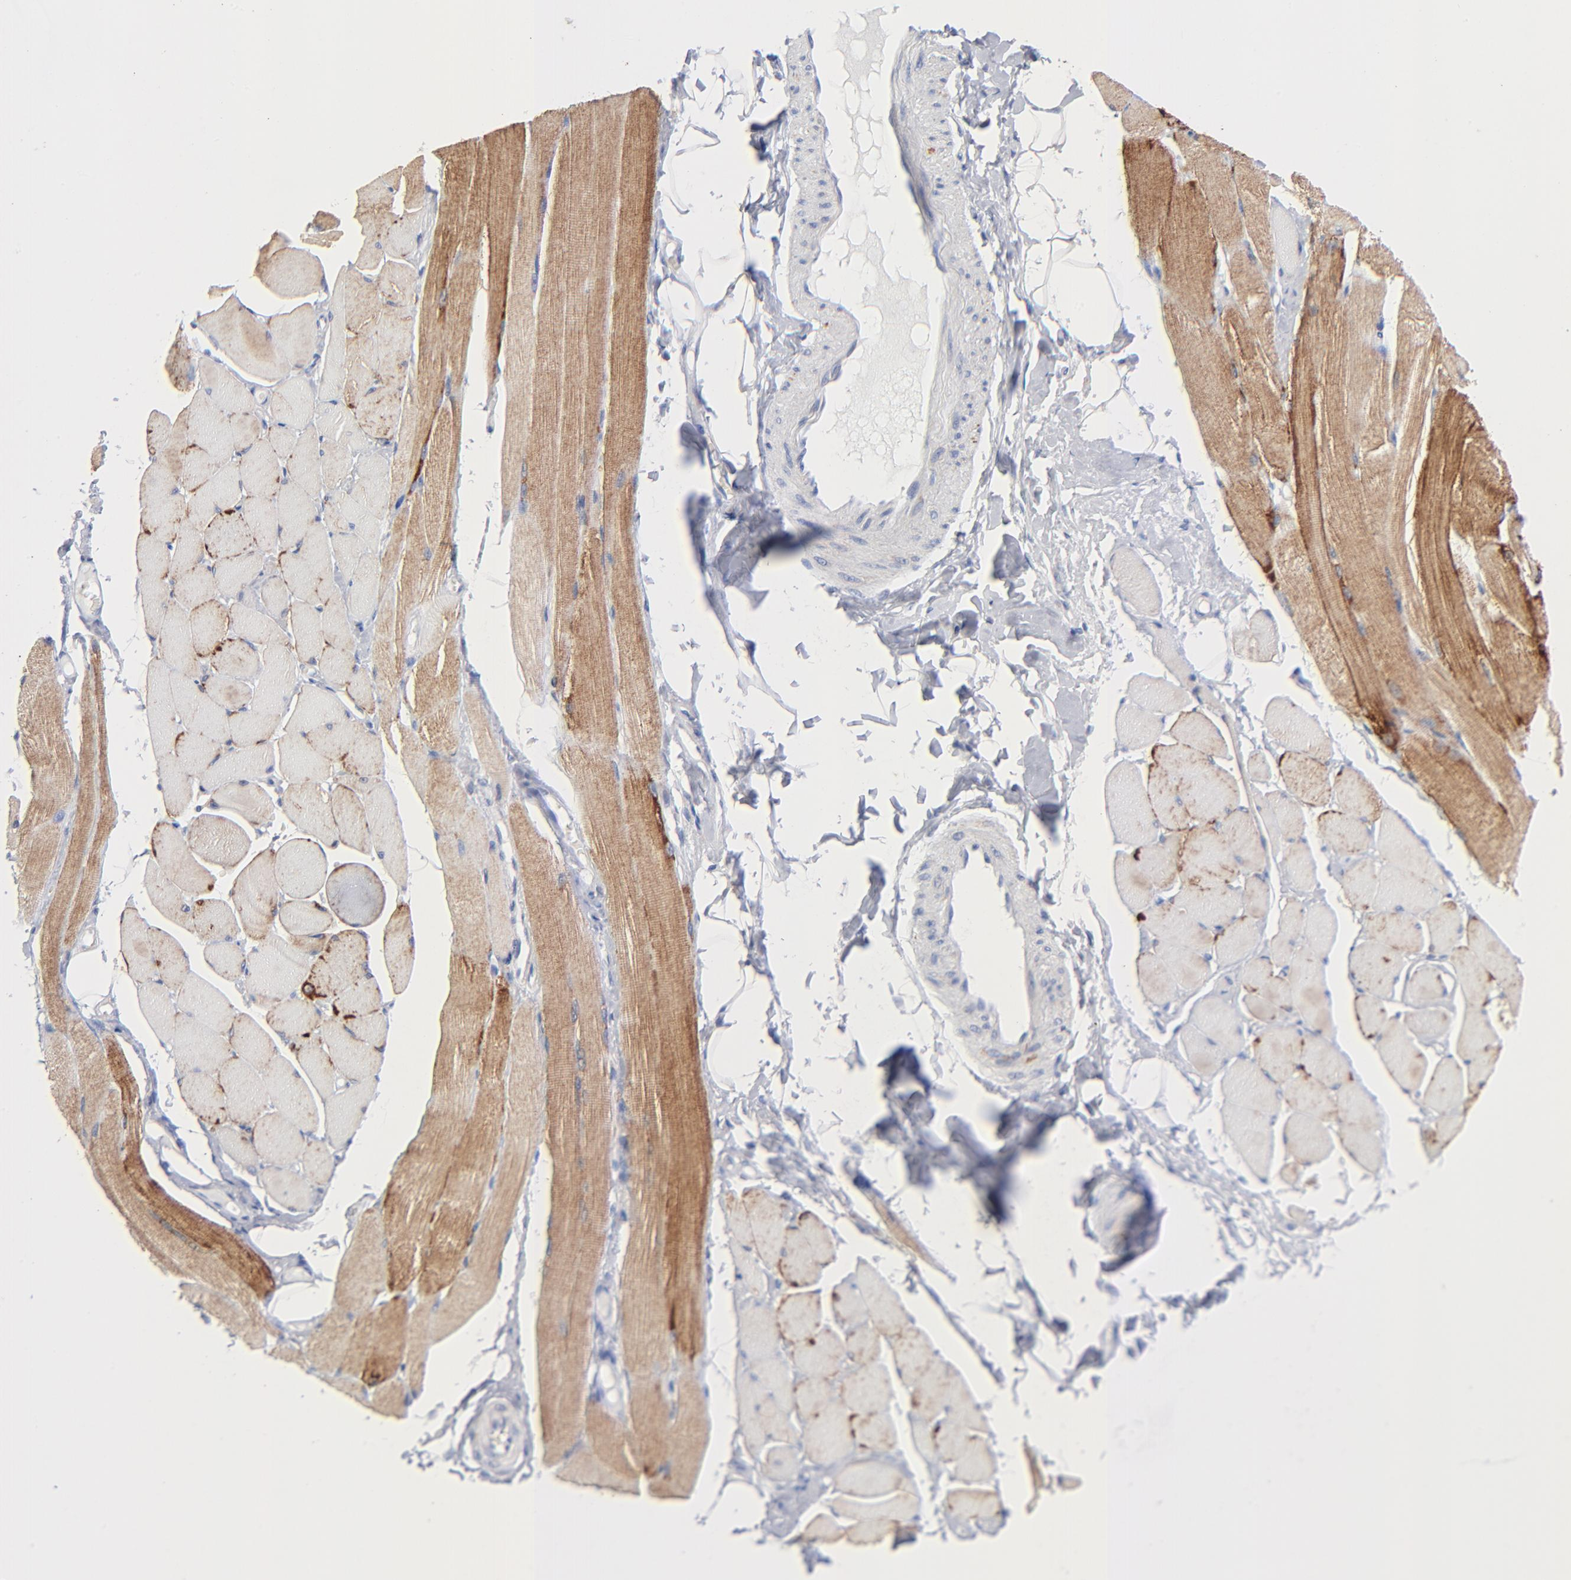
{"staining": {"intensity": "moderate", "quantity": "25%-75%", "location": "cytoplasmic/membranous"}, "tissue": "skeletal muscle", "cell_type": "Myocytes", "image_type": "normal", "snomed": [{"axis": "morphology", "description": "Normal tissue, NOS"}, {"axis": "topography", "description": "Skeletal muscle"}, {"axis": "topography", "description": "Peripheral nerve tissue"}], "caption": "This histopathology image displays immunohistochemistry (IHC) staining of unremarkable skeletal muscle, with medium moderate cytoplasmic/membranous staining in approximately 25%-75% of myocytes.", "gene": "CHCHD10", "patient": {"sex": "female", "age": 84}}